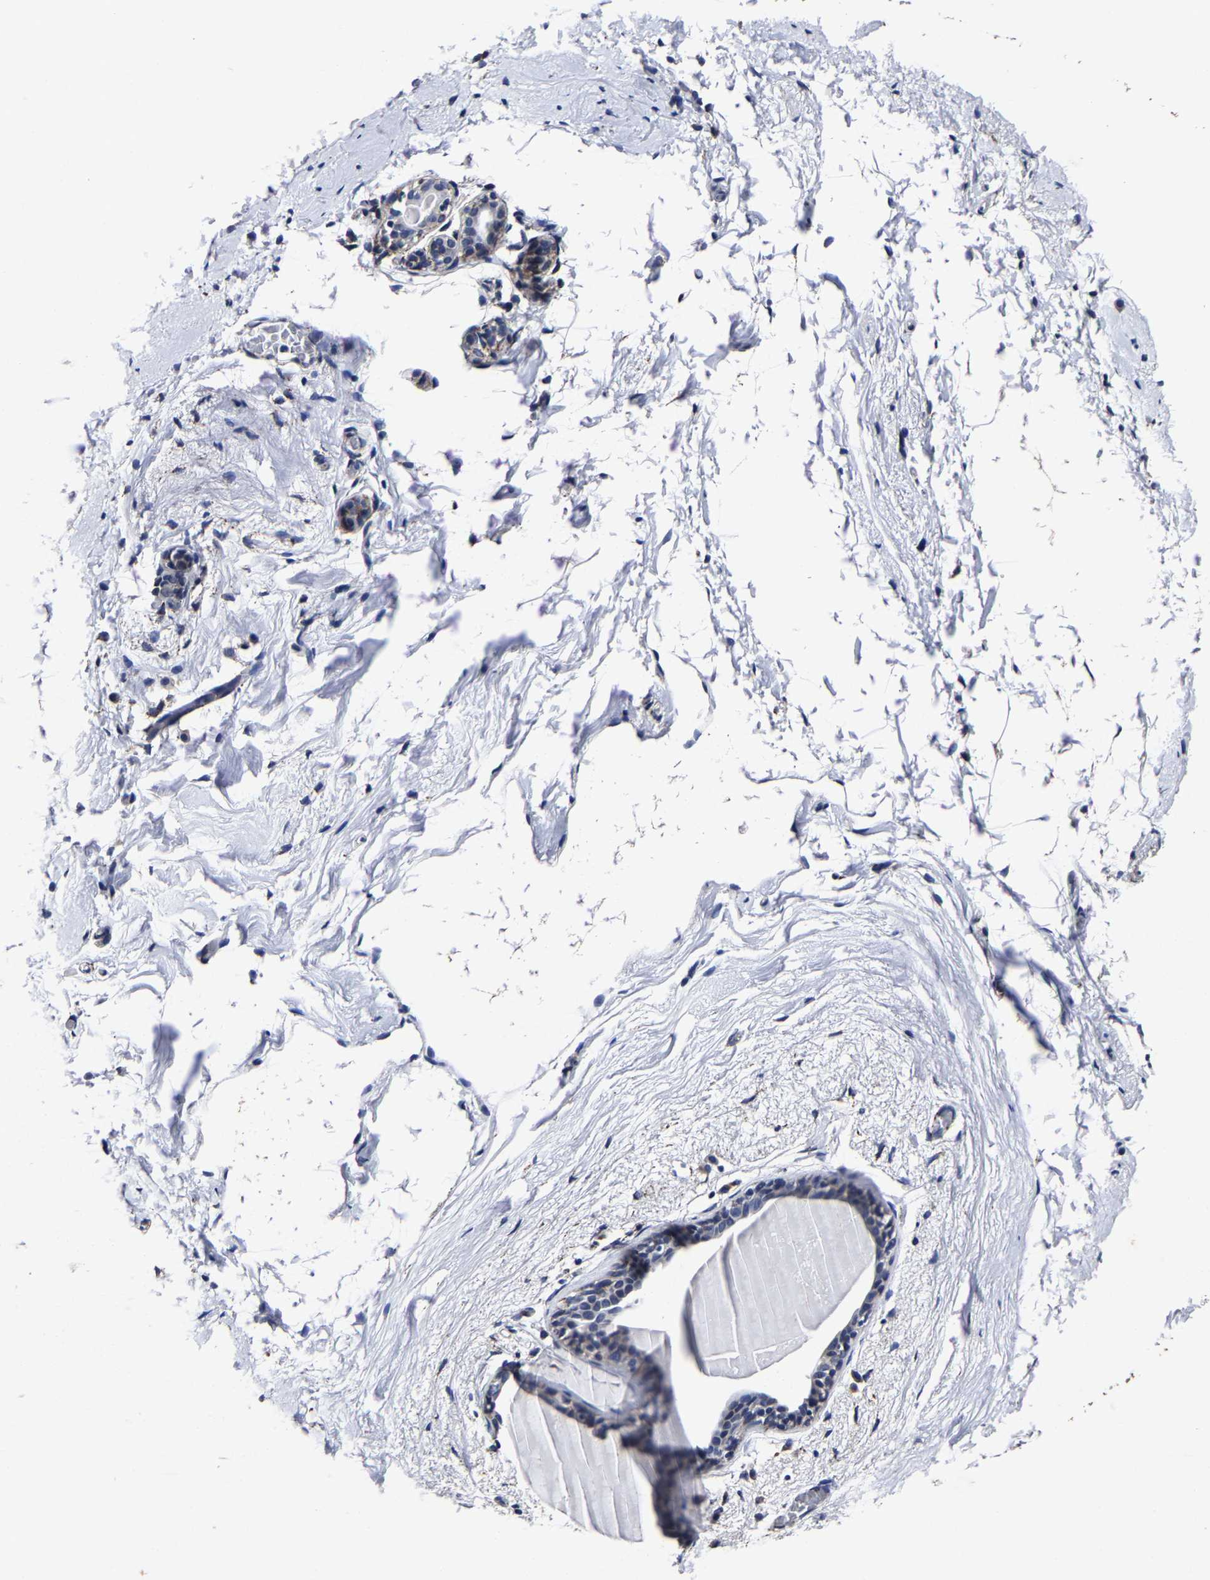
{"staining": {"intensity": "weak", "quantity": "25%-75%", "location": "cytoplasmic/membranous"}, "tissue": "breast", "cell_type": "Adipocytes", "image_type": "normal", "snomed": [{"axis": "morphology", "description": "Normal tissue, NOS"}, {"axis": "topography", "description": "Breast"}], "caption": "Protein expression analysis of normal human breast reveals weak cytoplasmic/membranous staining in about 25%-75% of adipocytes. (DAB IHC, brown staining for protein, blue staining for nuclei).", "gene": "AASS", "patient": {"sex": "female", "age": 62}}